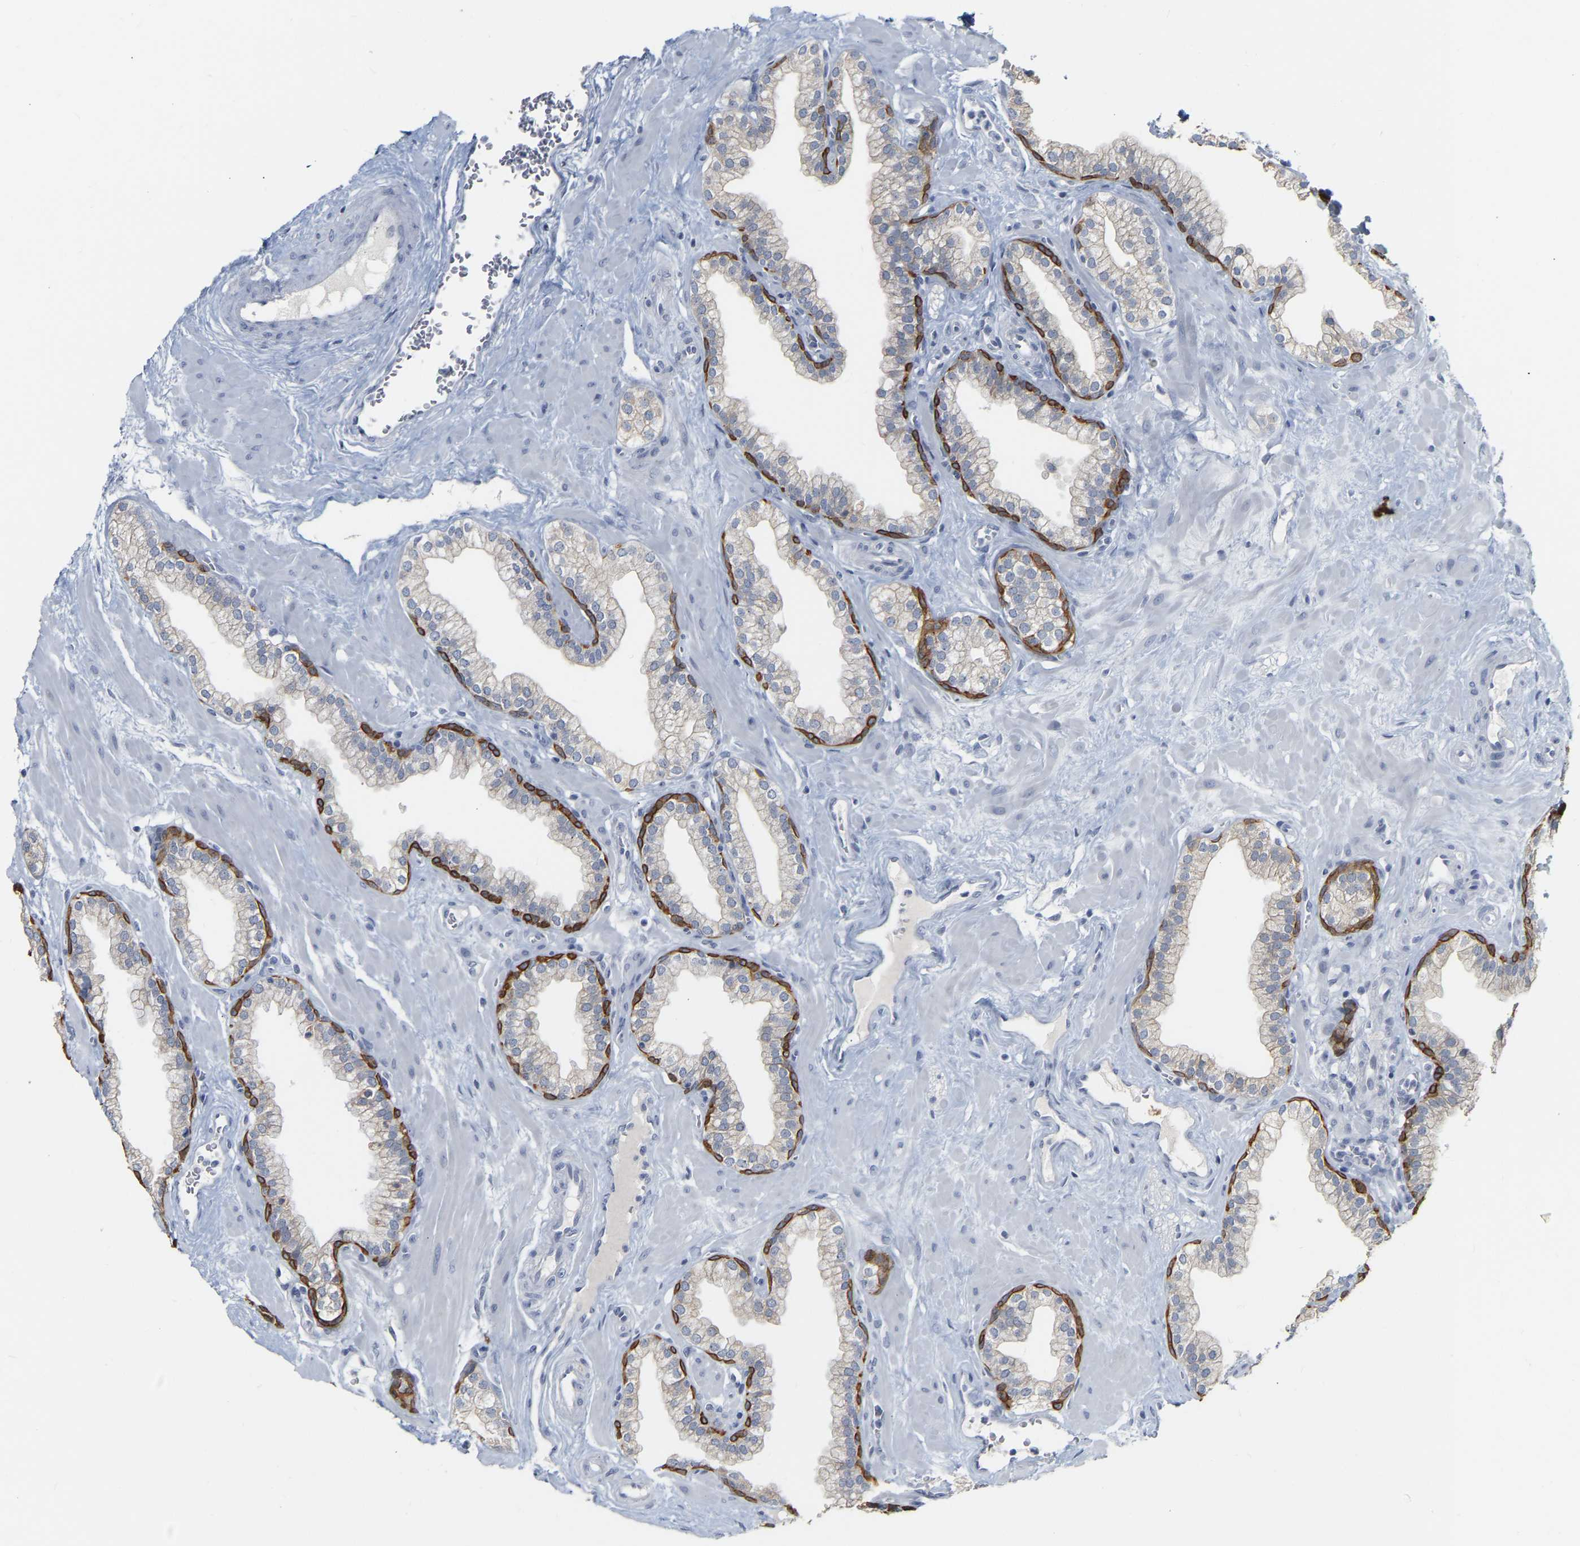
{"staining": {"intensity": "strong", "quantity": "<25%", "location": "cytoplasmic/membranous"}, "tissue": "prostate", "cell_type": "Glandular cells", "image_type": "normal", "snomed": [{"axis": "morphology", "description": "Normal tissue, NOS"}, {"axis": "morphology", "description": "Urothelial carcinoma, Low grade"}, {"axis": "topography", "description": "Urinary bladder"}, {"axis": "topography", "description": "Prostate"}], "caption": "Immunohistochemical staining of benign prostate displays <25% levels of strong cytoplasmic/membranous protein positivity in approximately <25% of glandular cells.", "gene": "KRT76", "patient": {"sex": "male", "age": 60}}